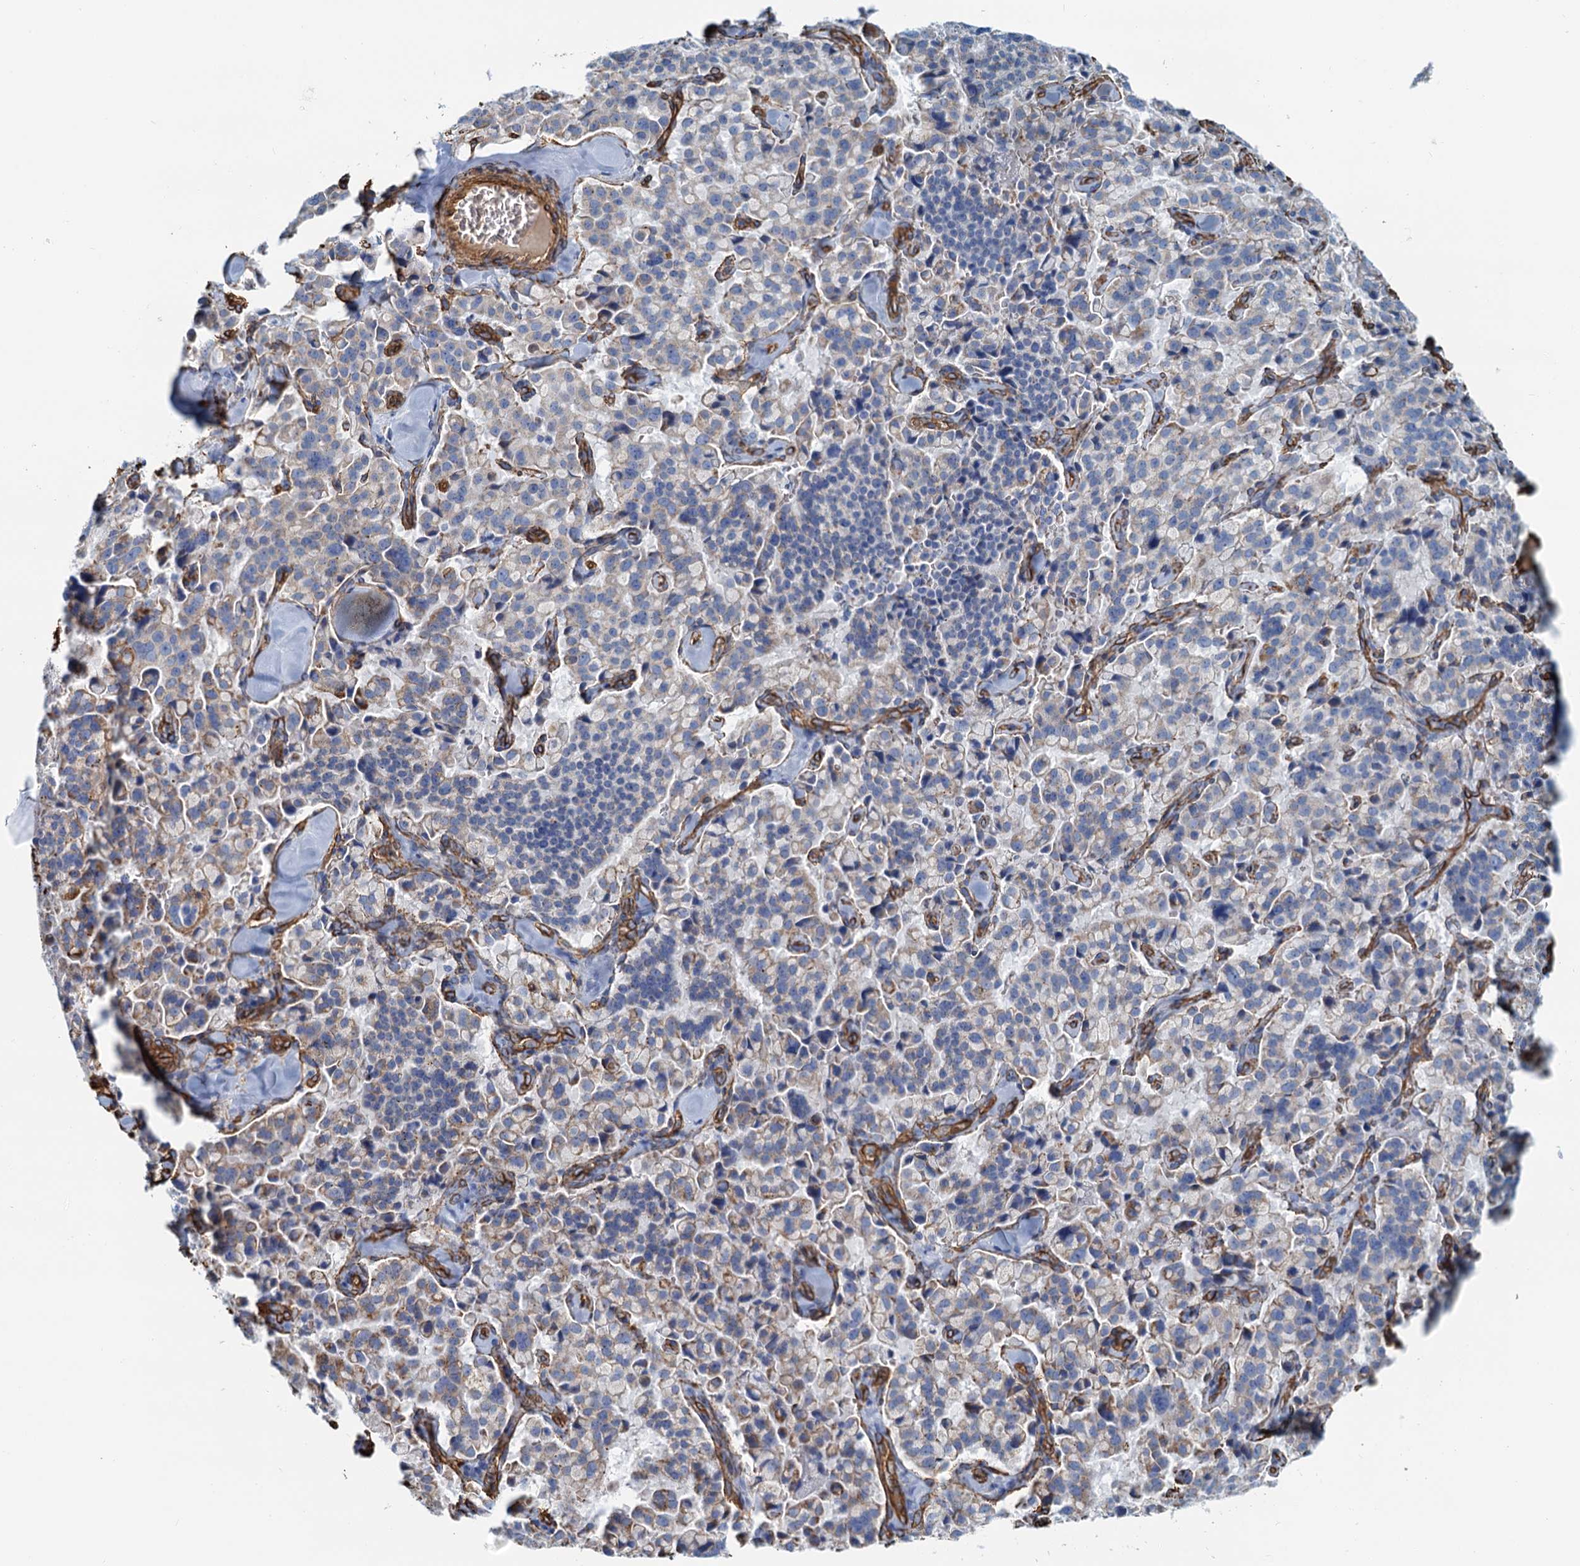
{"staining": {"intensity": "weak", "quantity": "25%-75%", "location": "cytoplasmic/membranous"}, "tissue": "pancreatic cancer", "cell_type": "Tumor cells", "image_type": "cancer", "snomed": [{"axis": "morphology", "description": "Adenocarcinoma, NOS"}, {"axis": "topography", "description": "Pancreas"}], "caption": "This photomicrograph reveals pancreatic adenocarcinoma stained with IHC to label a protein in brown. The cytoplasmic/membranous of tumor cells show weak positivity for the protein. Nuclei are counter-stained blue.", "gene": "DGKG", "patient": {"sex": "male", "age": 65}}